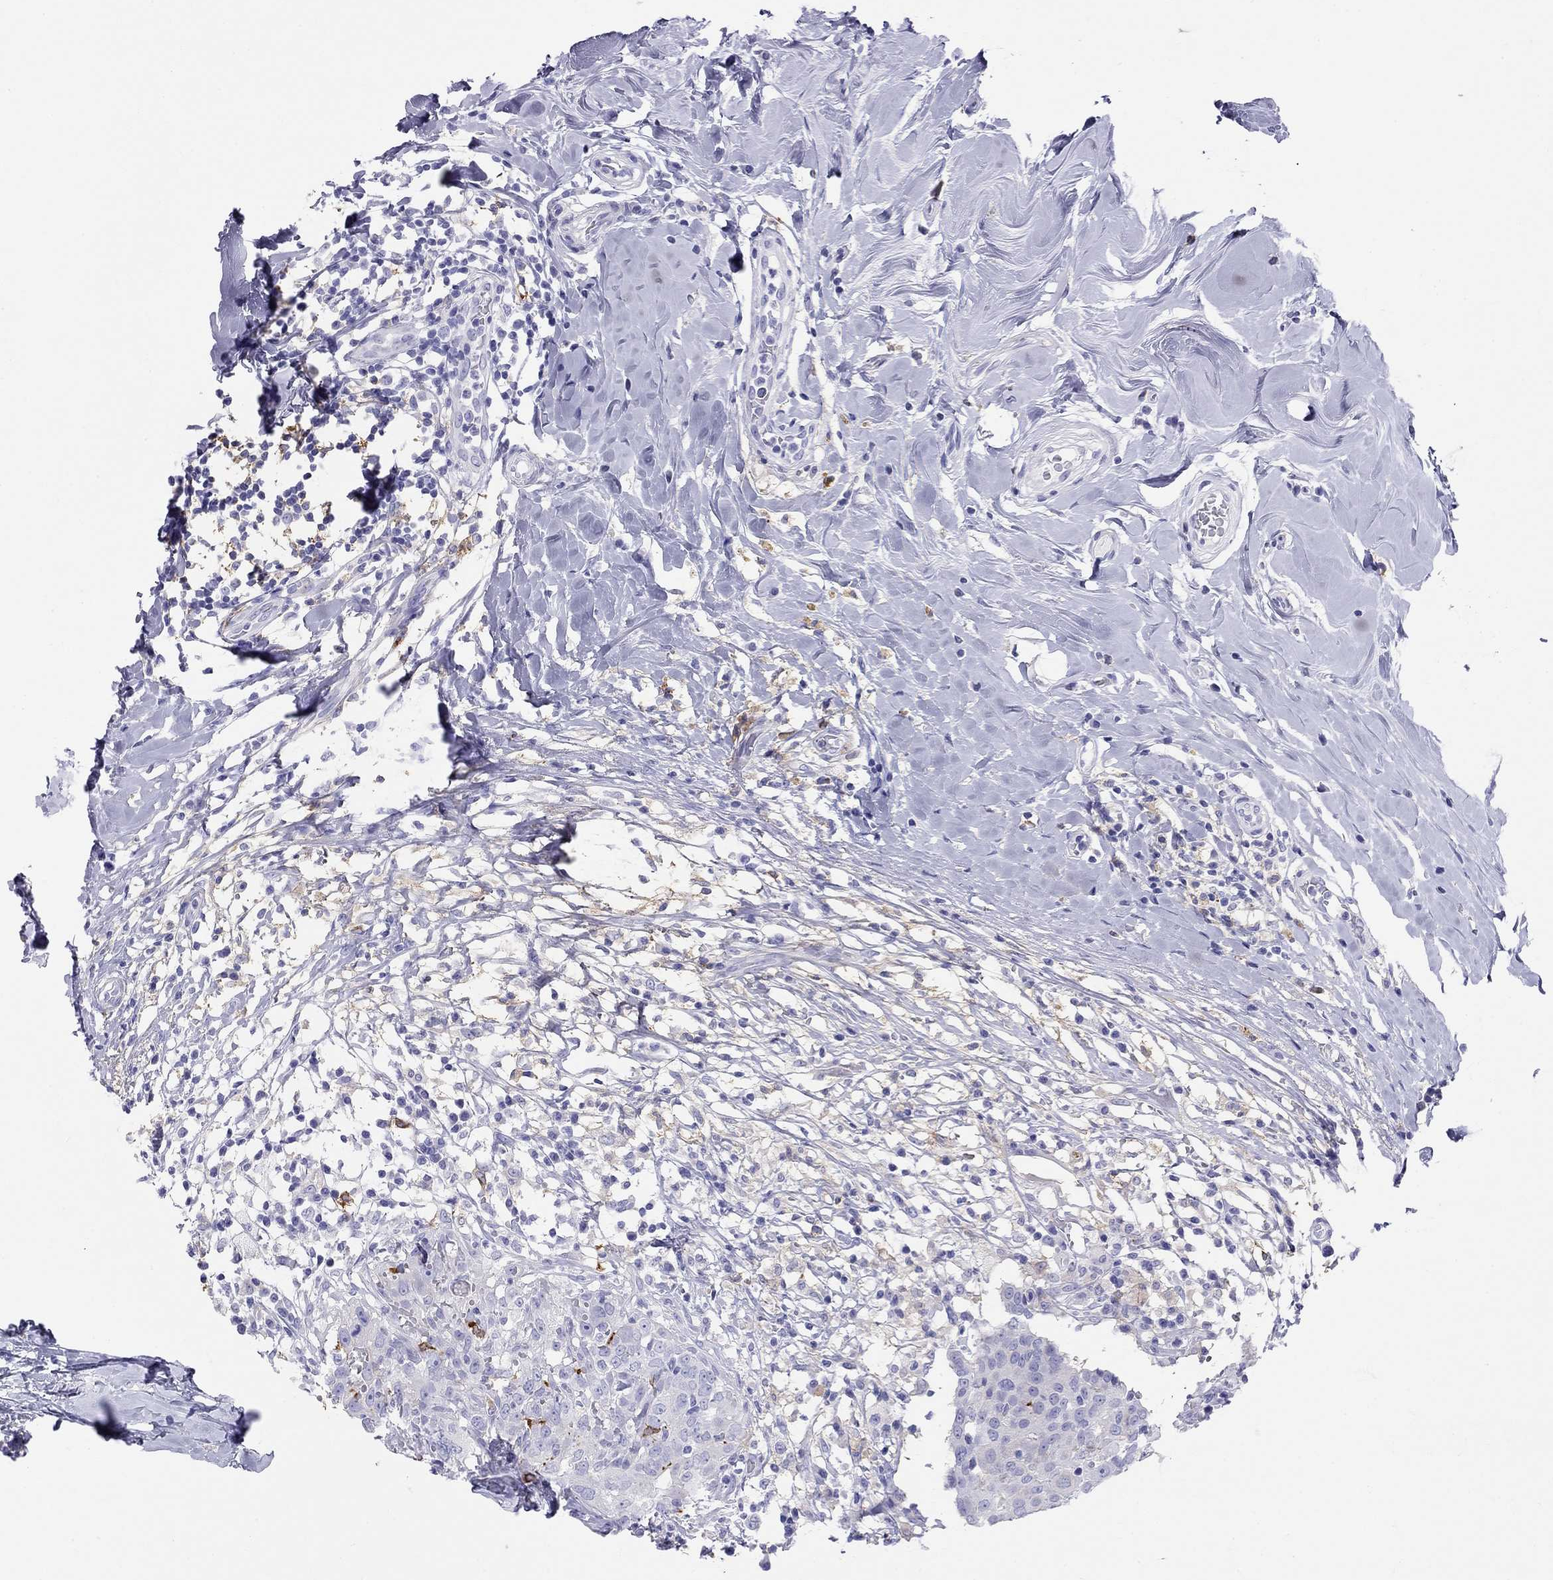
{"staining": {"intensity": "negative", "quantity": "none", "location": "none"}, "tissue": "breast cancer", "cell_type": "Tumor cells", "image_type": "cancer", "snomed": [{"axis": "morphology", "description": "Duct carcinoma"}, {"axis": "topography", "description": "Breast"}], "caption": "The image exhibits no significant expression in tumor cells of breast intraductal carcinoma.", "gene": "HLA-DQB2", "patient": {"sex": "female", "age": 27}}